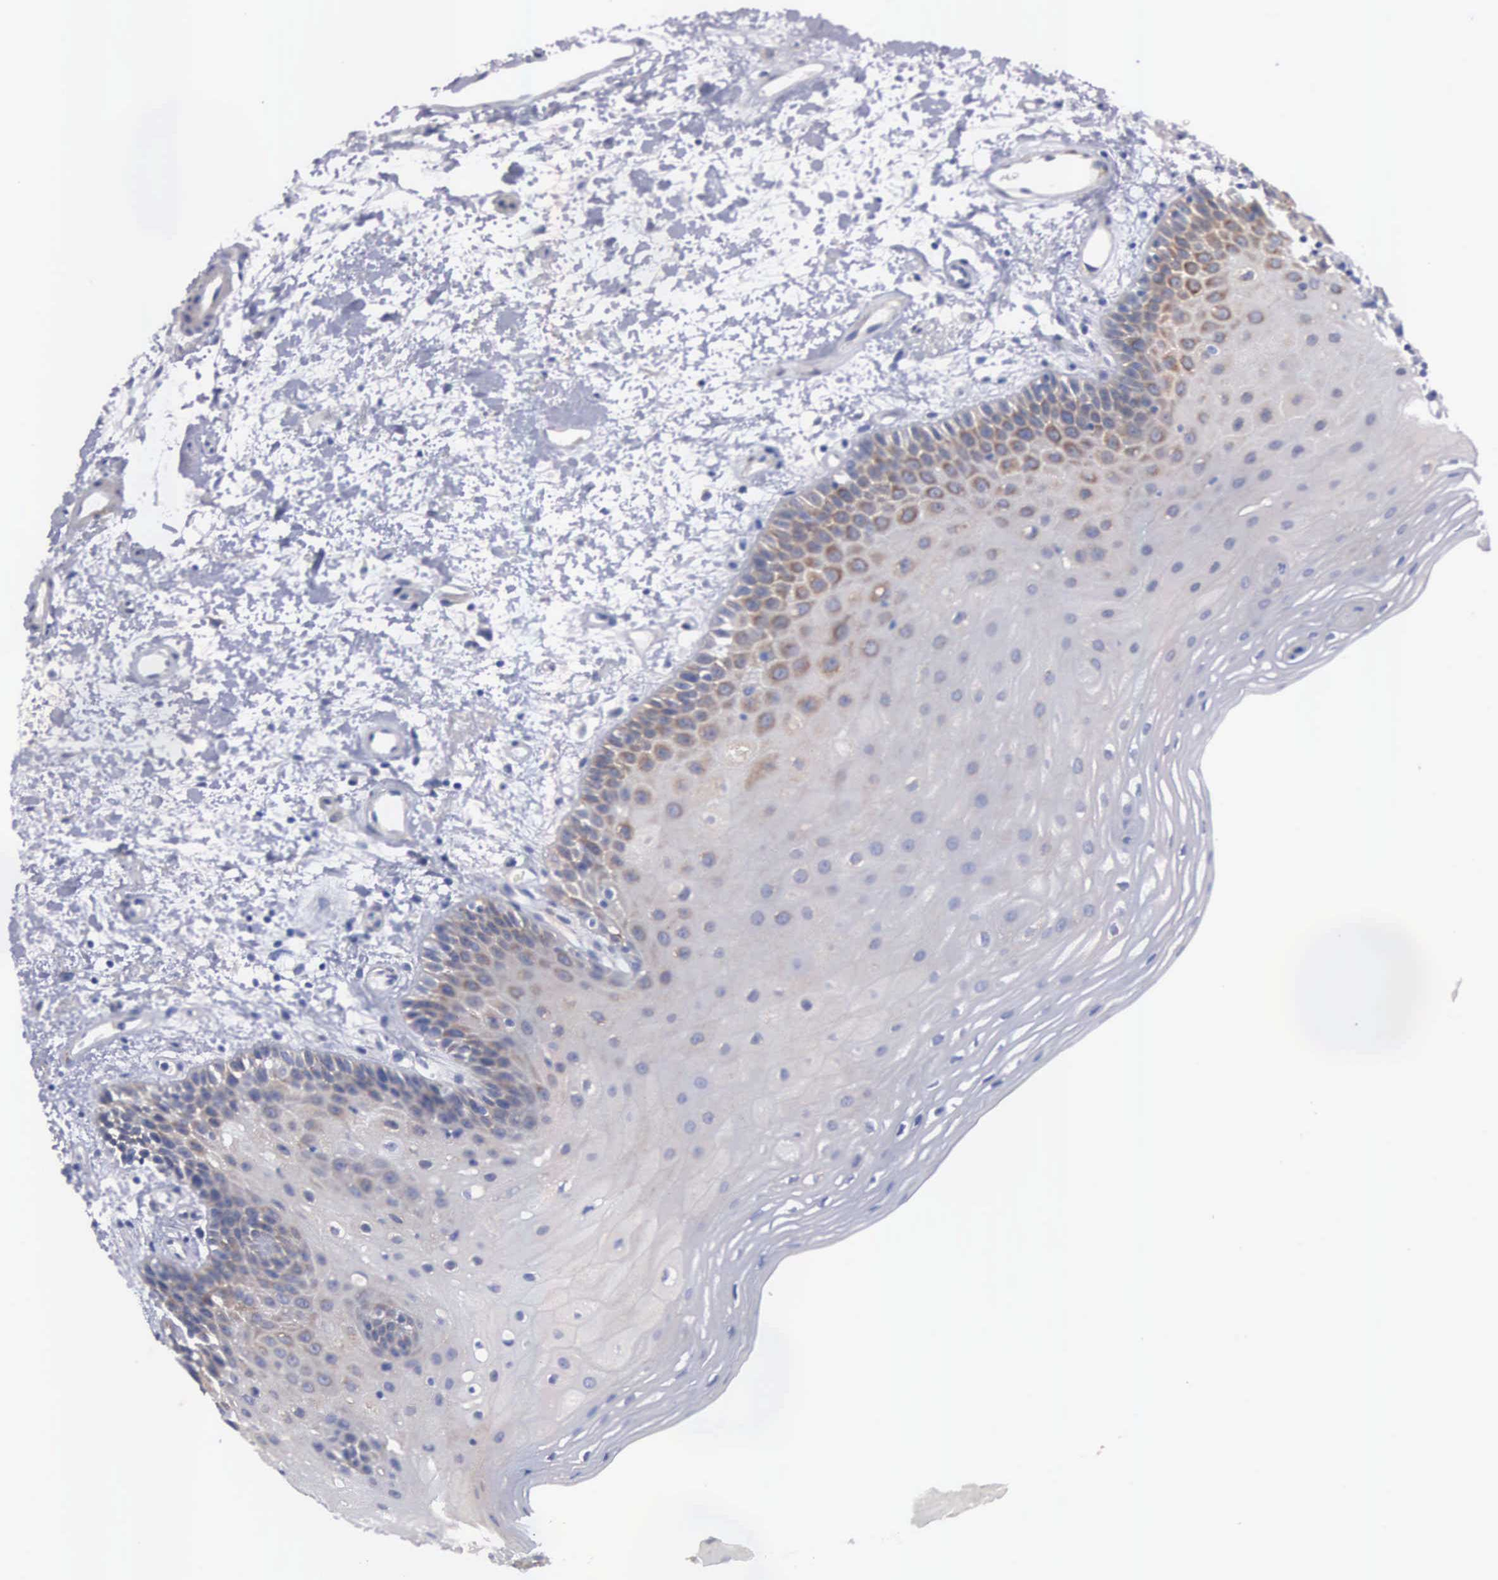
{"staining": {"intensity": "weak", "quantity": "25%-75%", "location": "cytoplasmic/membranous"}, "tissue": "oral mucosa", "cell_type": "Squamous epithelial cells", "image_type": "normal", "snomed": [{"axis": "morphology", "description": "Normal tissue, NOS"}, {"axis": "topography", "description": "Oral tissue"}], "caption": "A brown stain labels weak cytoplasmic/membranous staining of a protein in squamous epithelial cells of benign human oral mucosa.", "gene": "CEP170B", "patient": {"sex": "female", "age": 79}}